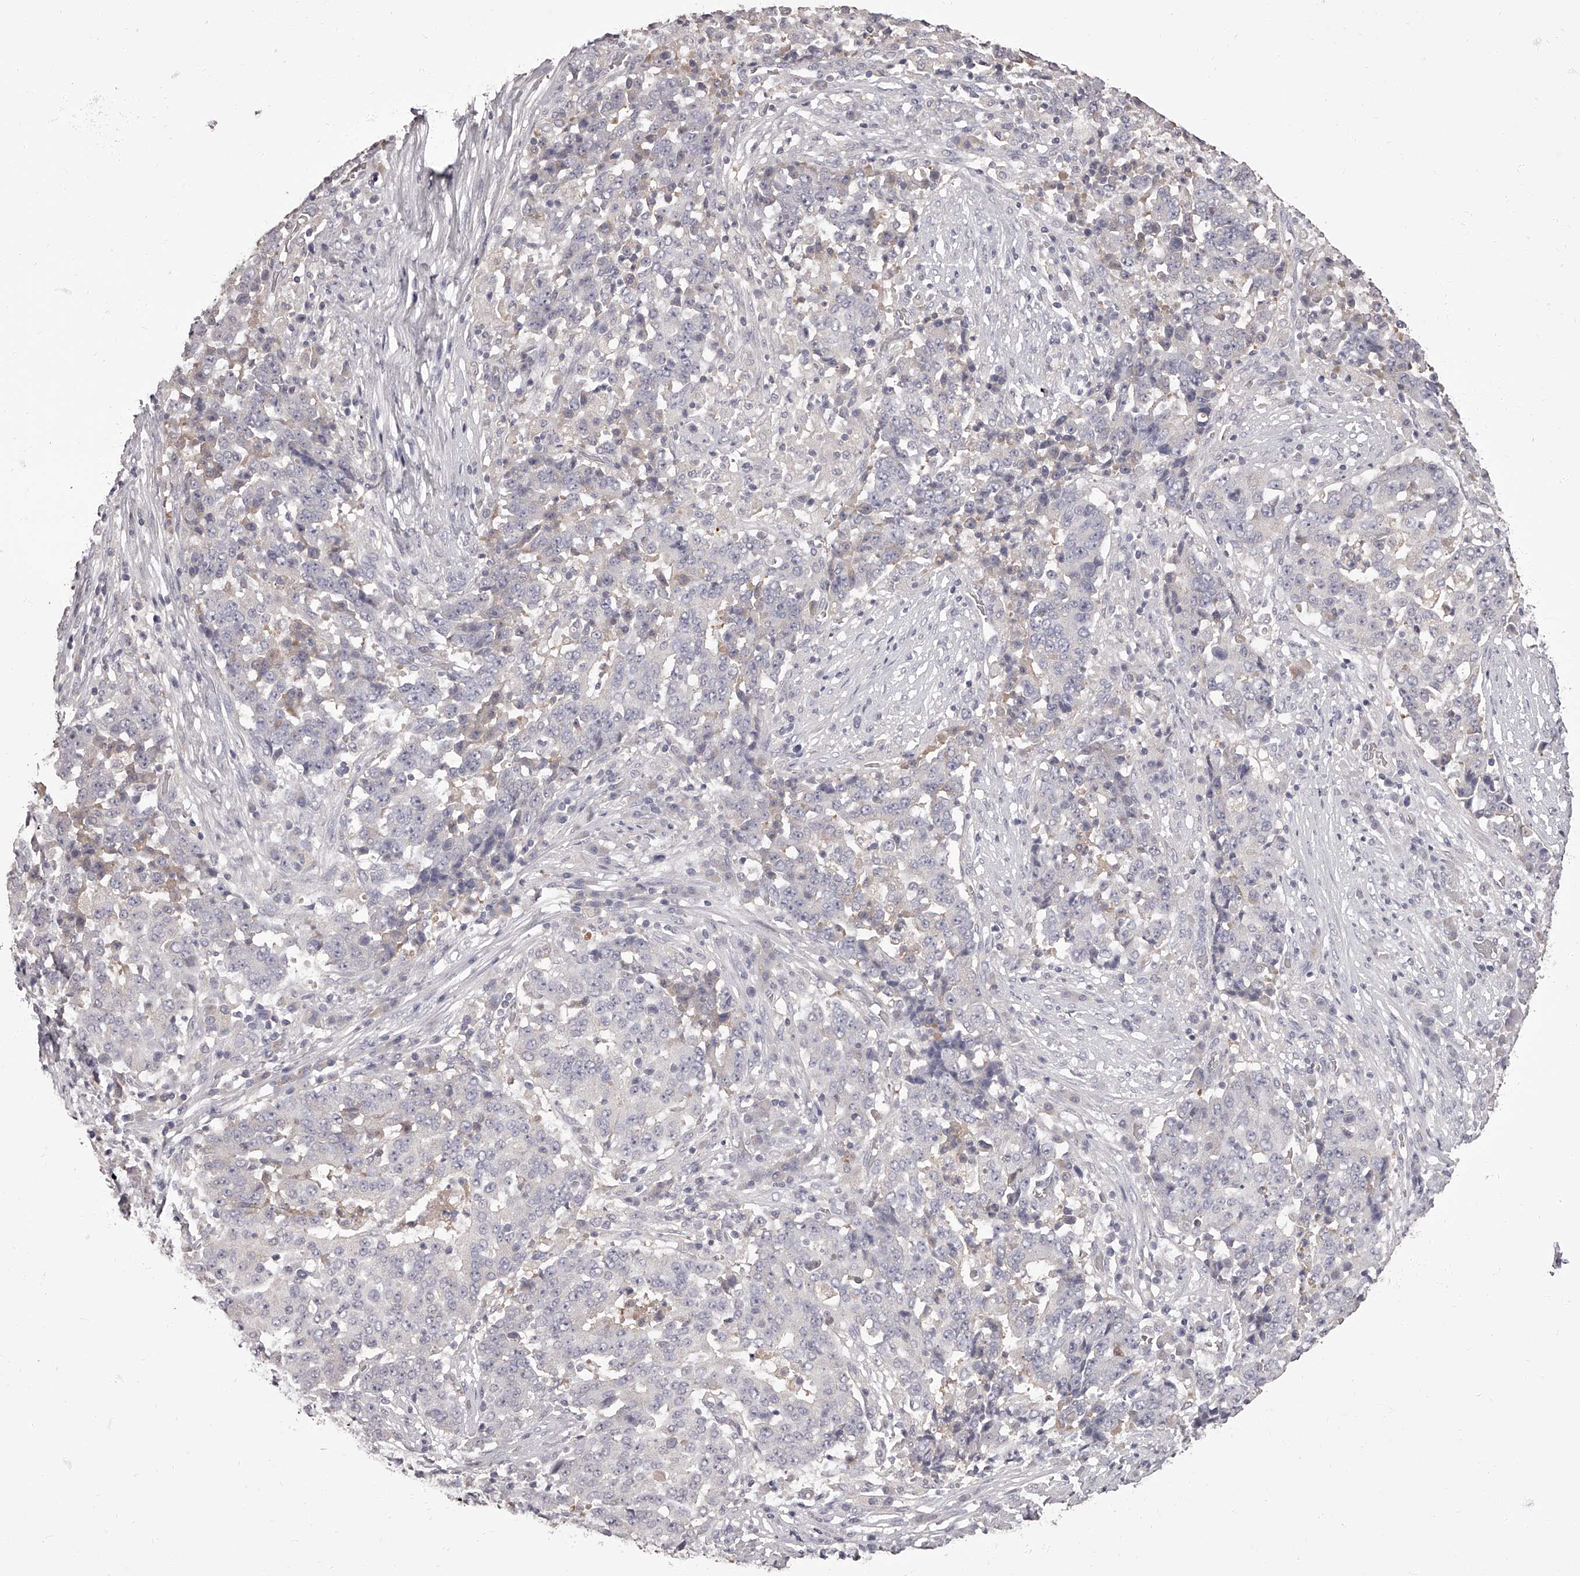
{"staining": {"intensity": "negative", "quantity": "none", "location": "none"}, "tissue": "stomach cancer", "cell_type": "Tumor cells", "image_type": "cancer", "snomed": [{"axis": "morphology", "description": "Adenocarcinoma, NOS"}, {"axis": "topography", "description": "Stomach"}], "caption": "This is a histopathology image of immunohistochemistry staining of adenocarcinoma (stomach), which shows no staining in tumor cells.", "gene": "APEH", "patient": {"sex": "male", "age": 59}}